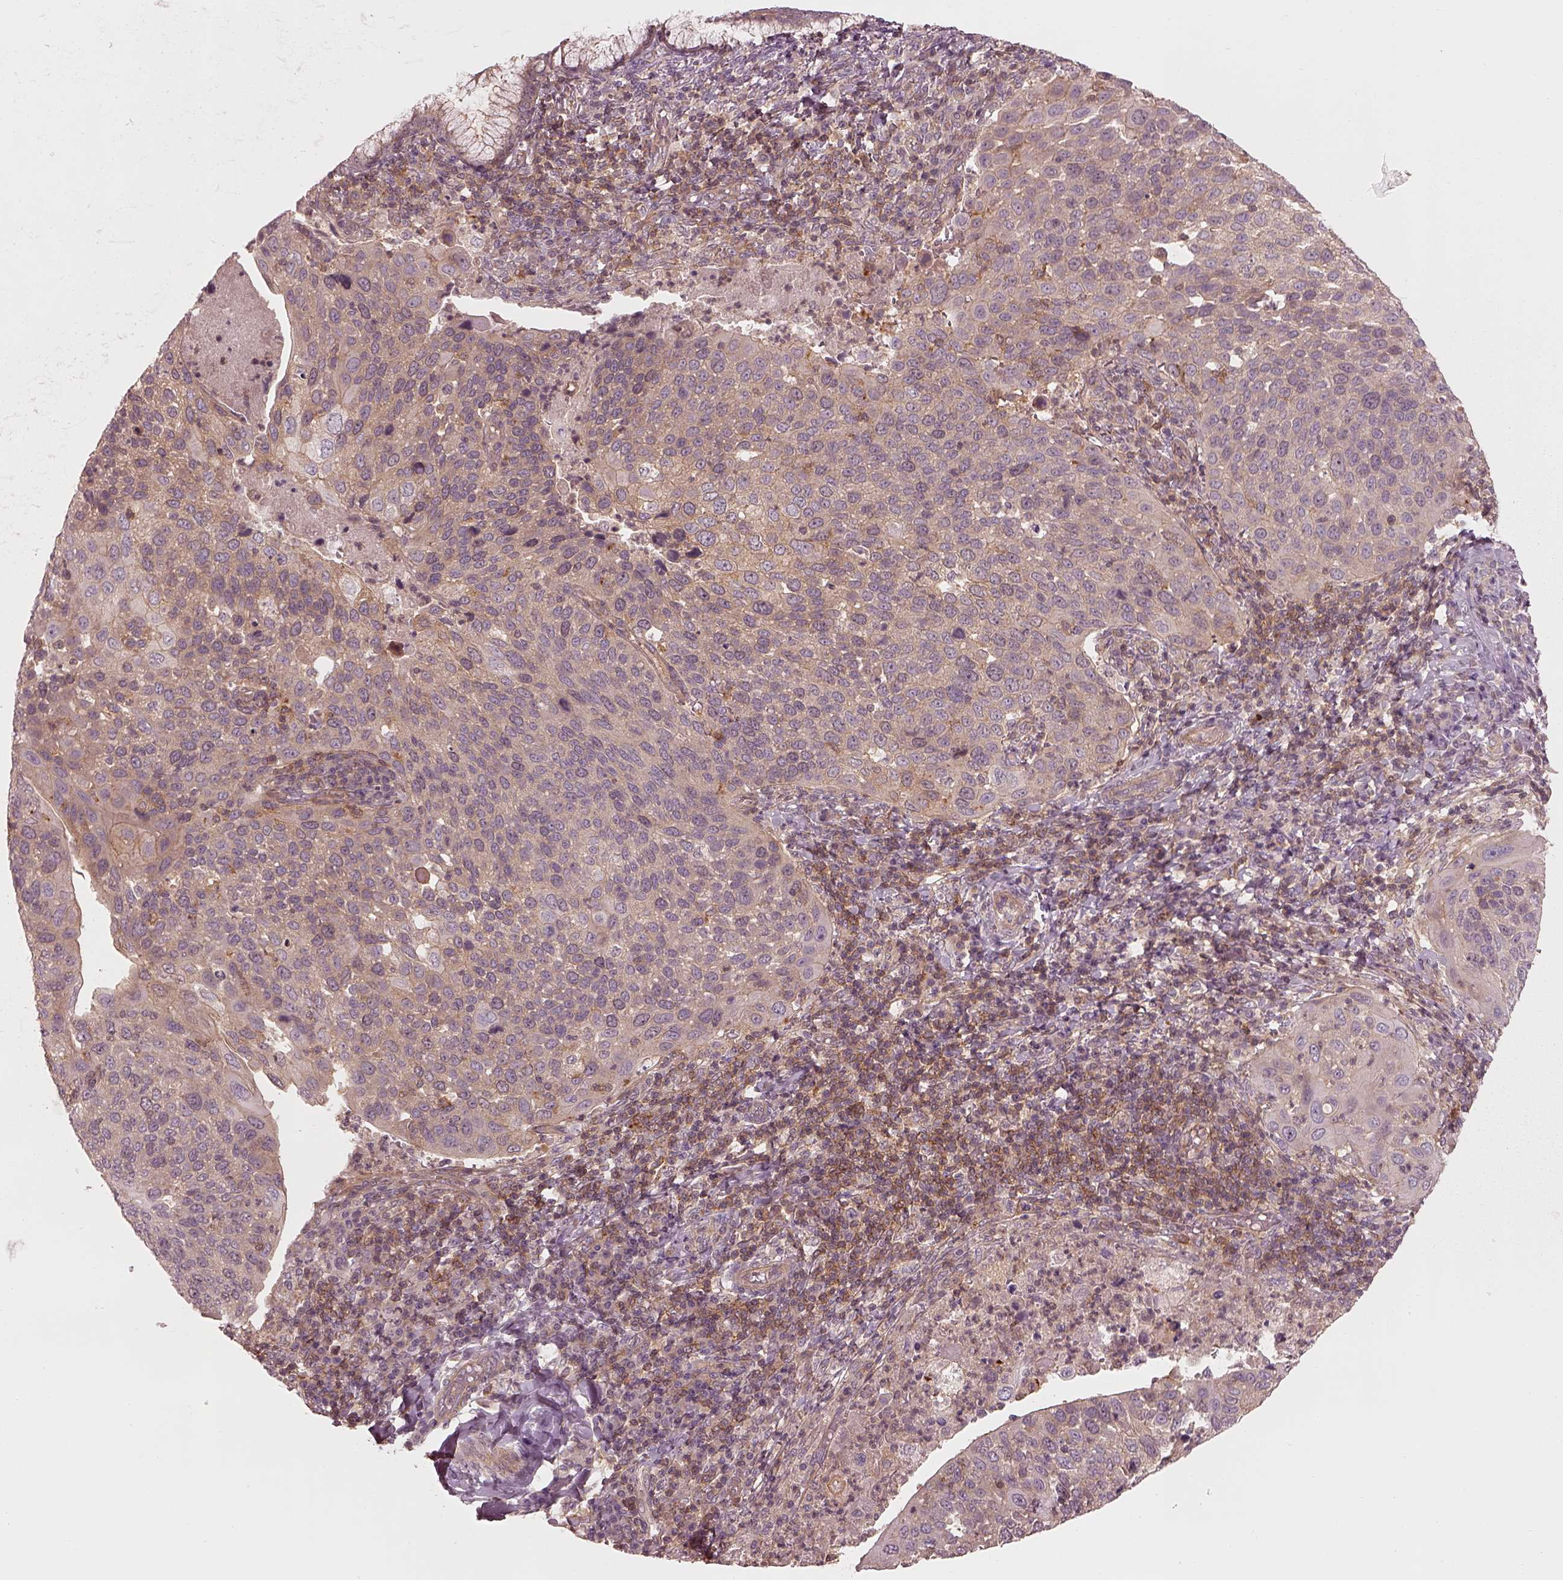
{"staining": {"intensity": "weak", "quantity": "<25%", "location": "cytoplasmic/membranous"}, "tissue": "cervical cancer", "cell_type": "Tumor cells", "image_type": "cancer", "snomed": [{"axis": "morphology", "description": "Squamous cell carcinoma, NOS"}, {"axis": "topography", "description": "Cervix"}], "caption": "This is a micrograph of immunohistochemistry staining of cervical cancer, which shows no staining in tumor cells.", "gene": "FAM107B", "patient": {"sex": "female", "age": 54}}